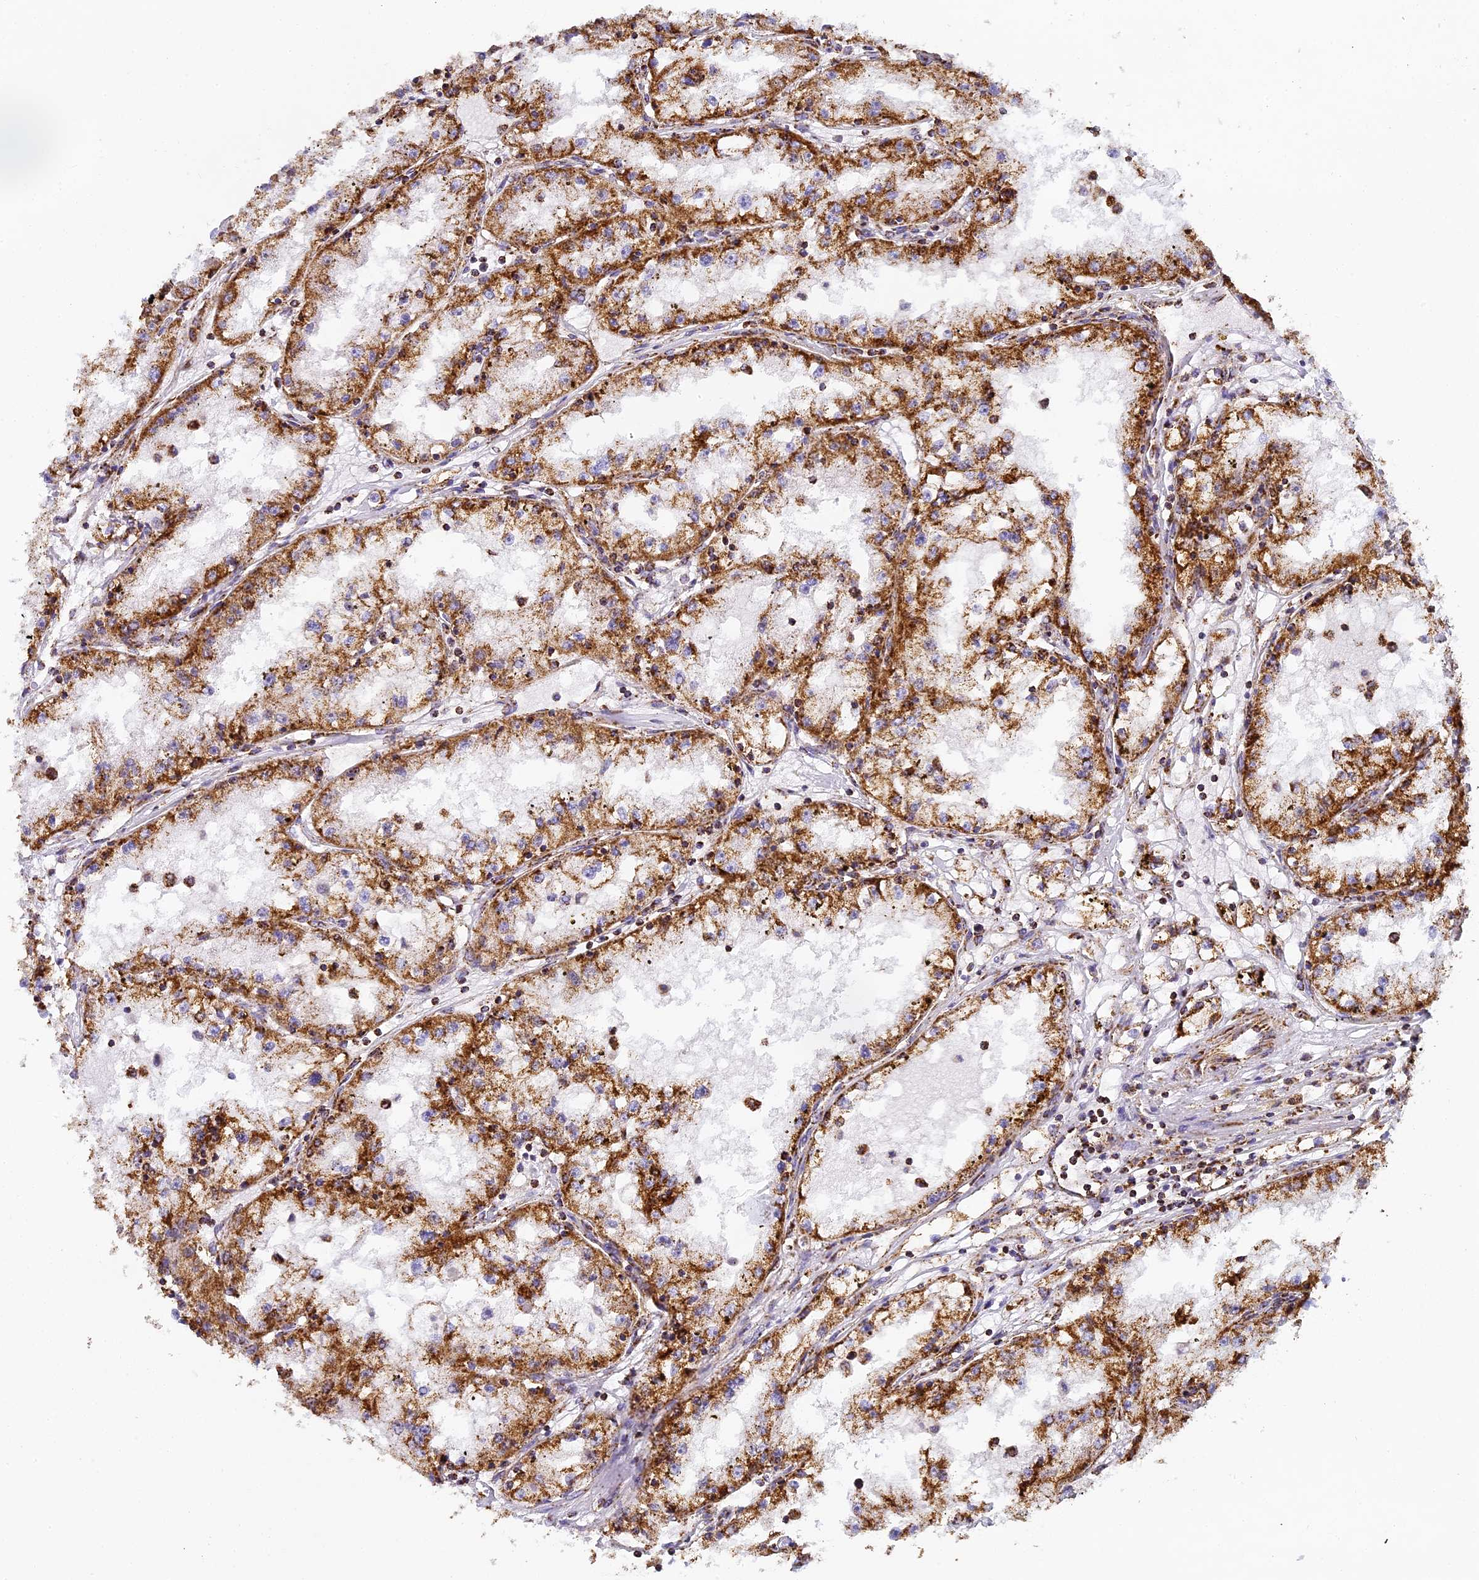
{"staining": {"intensity": "moderate", "quantity": ">75%", "location": "cytoplasmic/membranous"}, "tissue": "renal cancer", "cell_type": "Tumor cells", "image_type": "cancer", "snomed": [{"axis": "morphology", "description": "Adenocarcinoma, NOS"}, {"axis": "topography", "description": "Kidney"}], "caption": "Immunohistochemistry (IHC) photomicrograph of human renal cancer (adenocarcinoma) stained for a protein (brown), which demonstrates medium levels of moderate cytoplasmic/membranous positivity in approximately >75% of tumor cells.", "gene": "STK17A", "patient": {"sex": "male", "age": 56}}